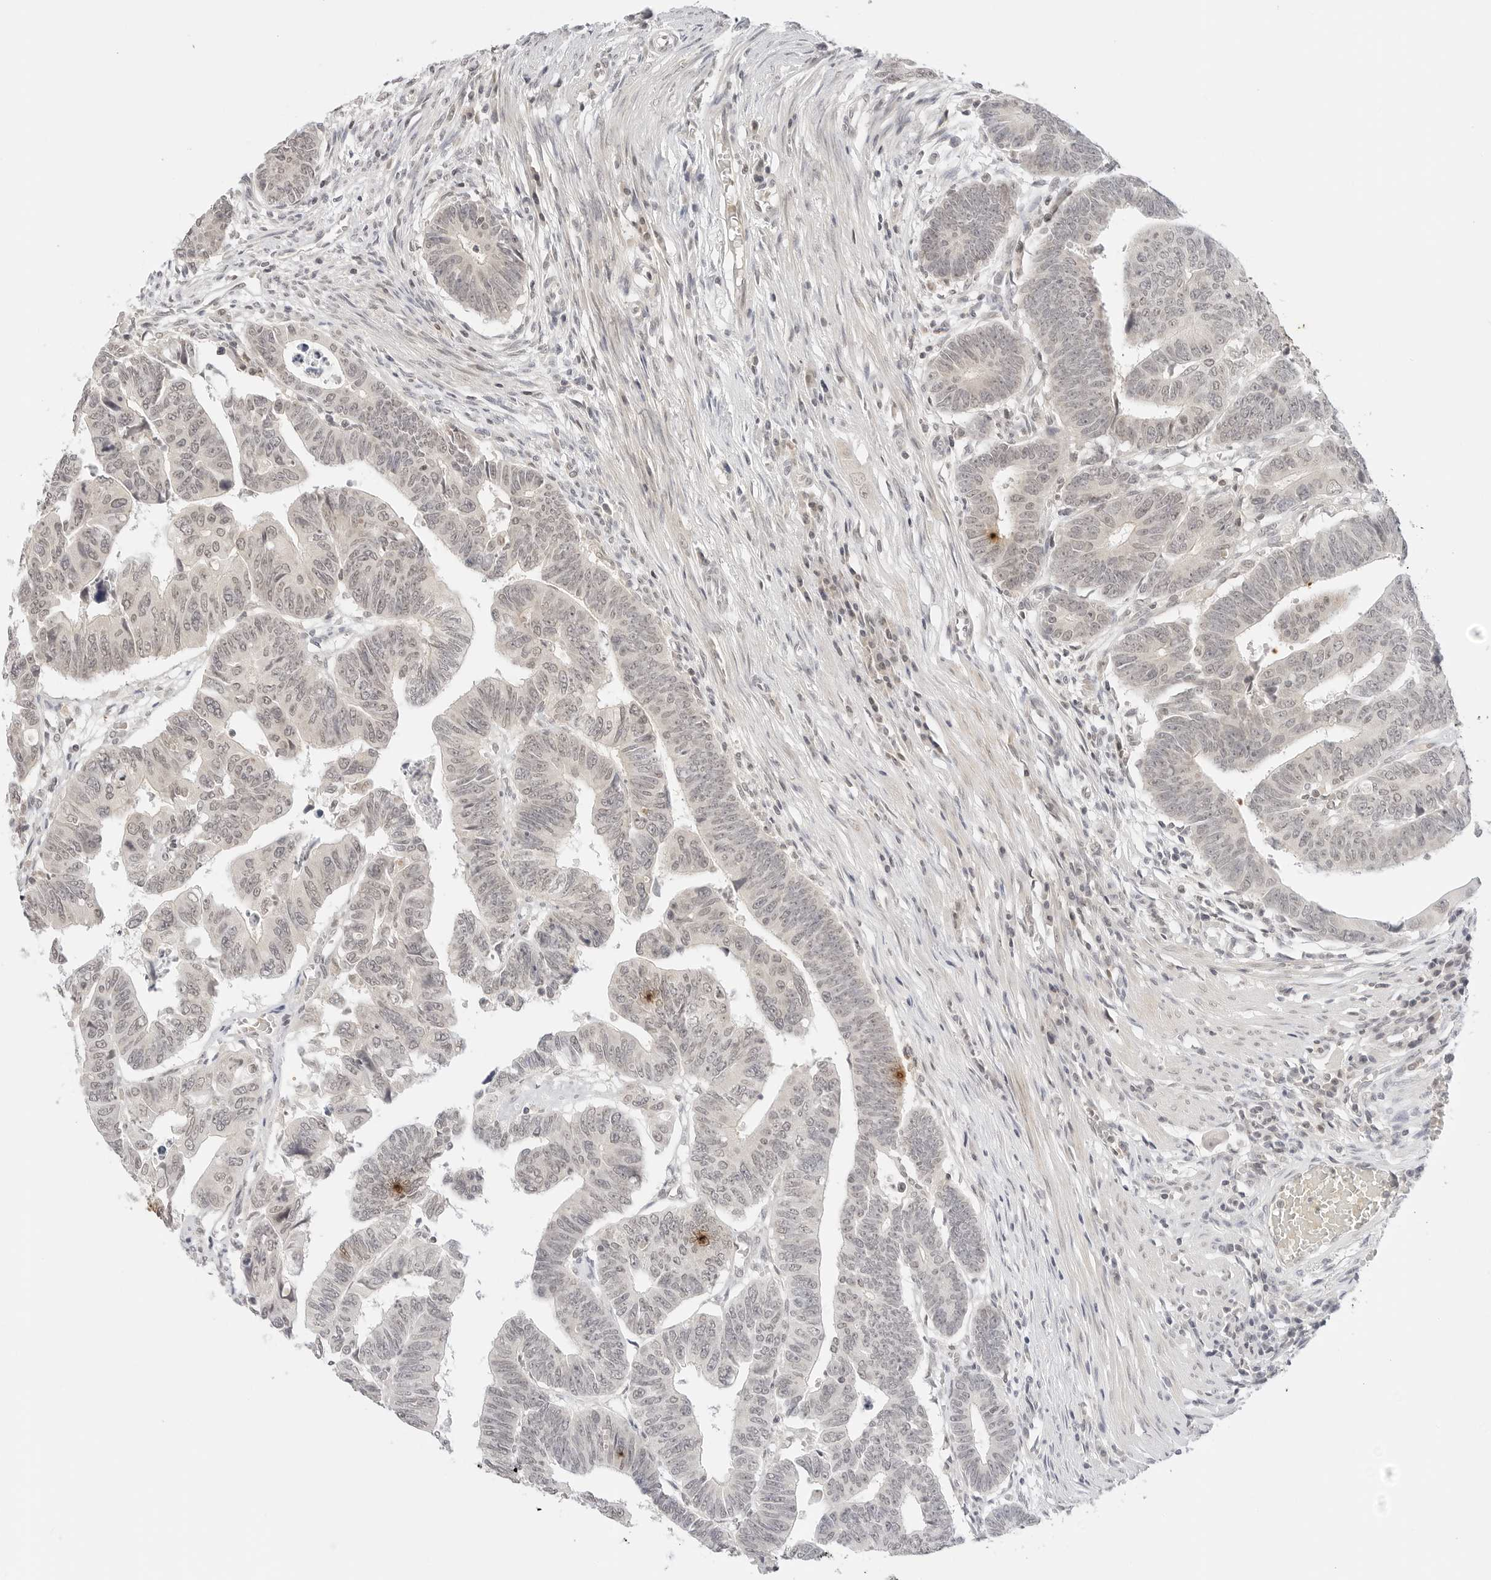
{"staining": {"intensity": "negative", "quantity": "none", "location": "none"}, "tissue": "colorectal cancer", "cell_type": "Tumor cells", "image_type": "cancer", "snomed": [{"axis": "morphology", "description": "Adenocarcinoma, NOS"}, {"axis": "topography", "description": "Rectum"}], "caption": "Human colorectal cancer stained for a protein using immunohistochemistry demonstrates no expression in tumor cells.", "gene": "GPR34", "patient": {"sex": "female", "age": 65}}